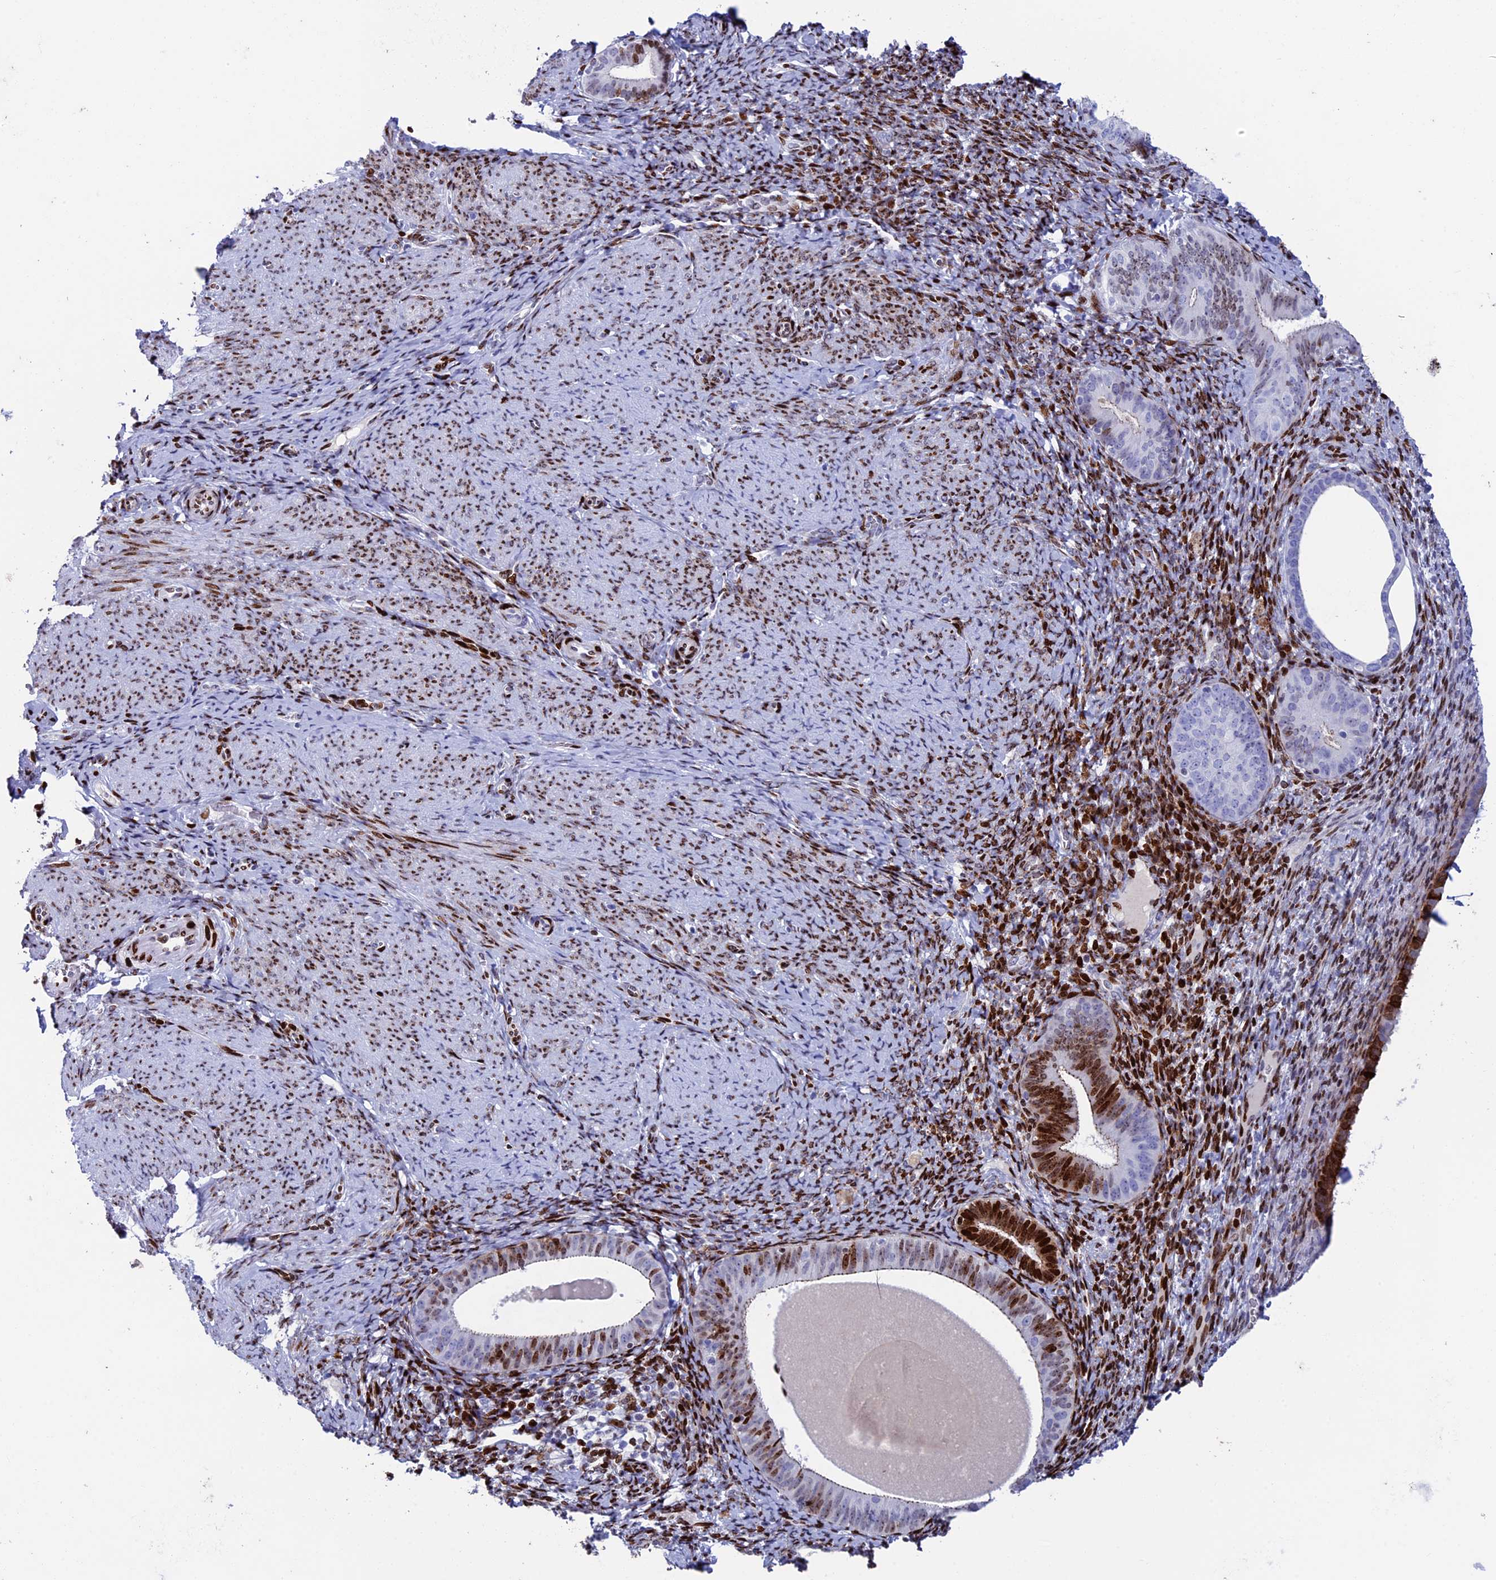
{"staining": {"intensity": "strong", "quantity": "25%-75%", "location": "nuclear"}, "tissue": "endometrium", "cell_type": "Cells in endometrial stroma", "image_type": "normal", "snomed": [{"axis": "morphology", "description": "Normal tissue, NOS"}, {"axis": "topography", "description": "Endometrium"}], "caption": "Protein positivity by immunohistochemistry shows strong nuclear staining in approximately 25%-75% of cells in endometrial stroma in normal endometrium.", "gene": "BTBD3", "patient": {"sex": "female", "age": 65}}